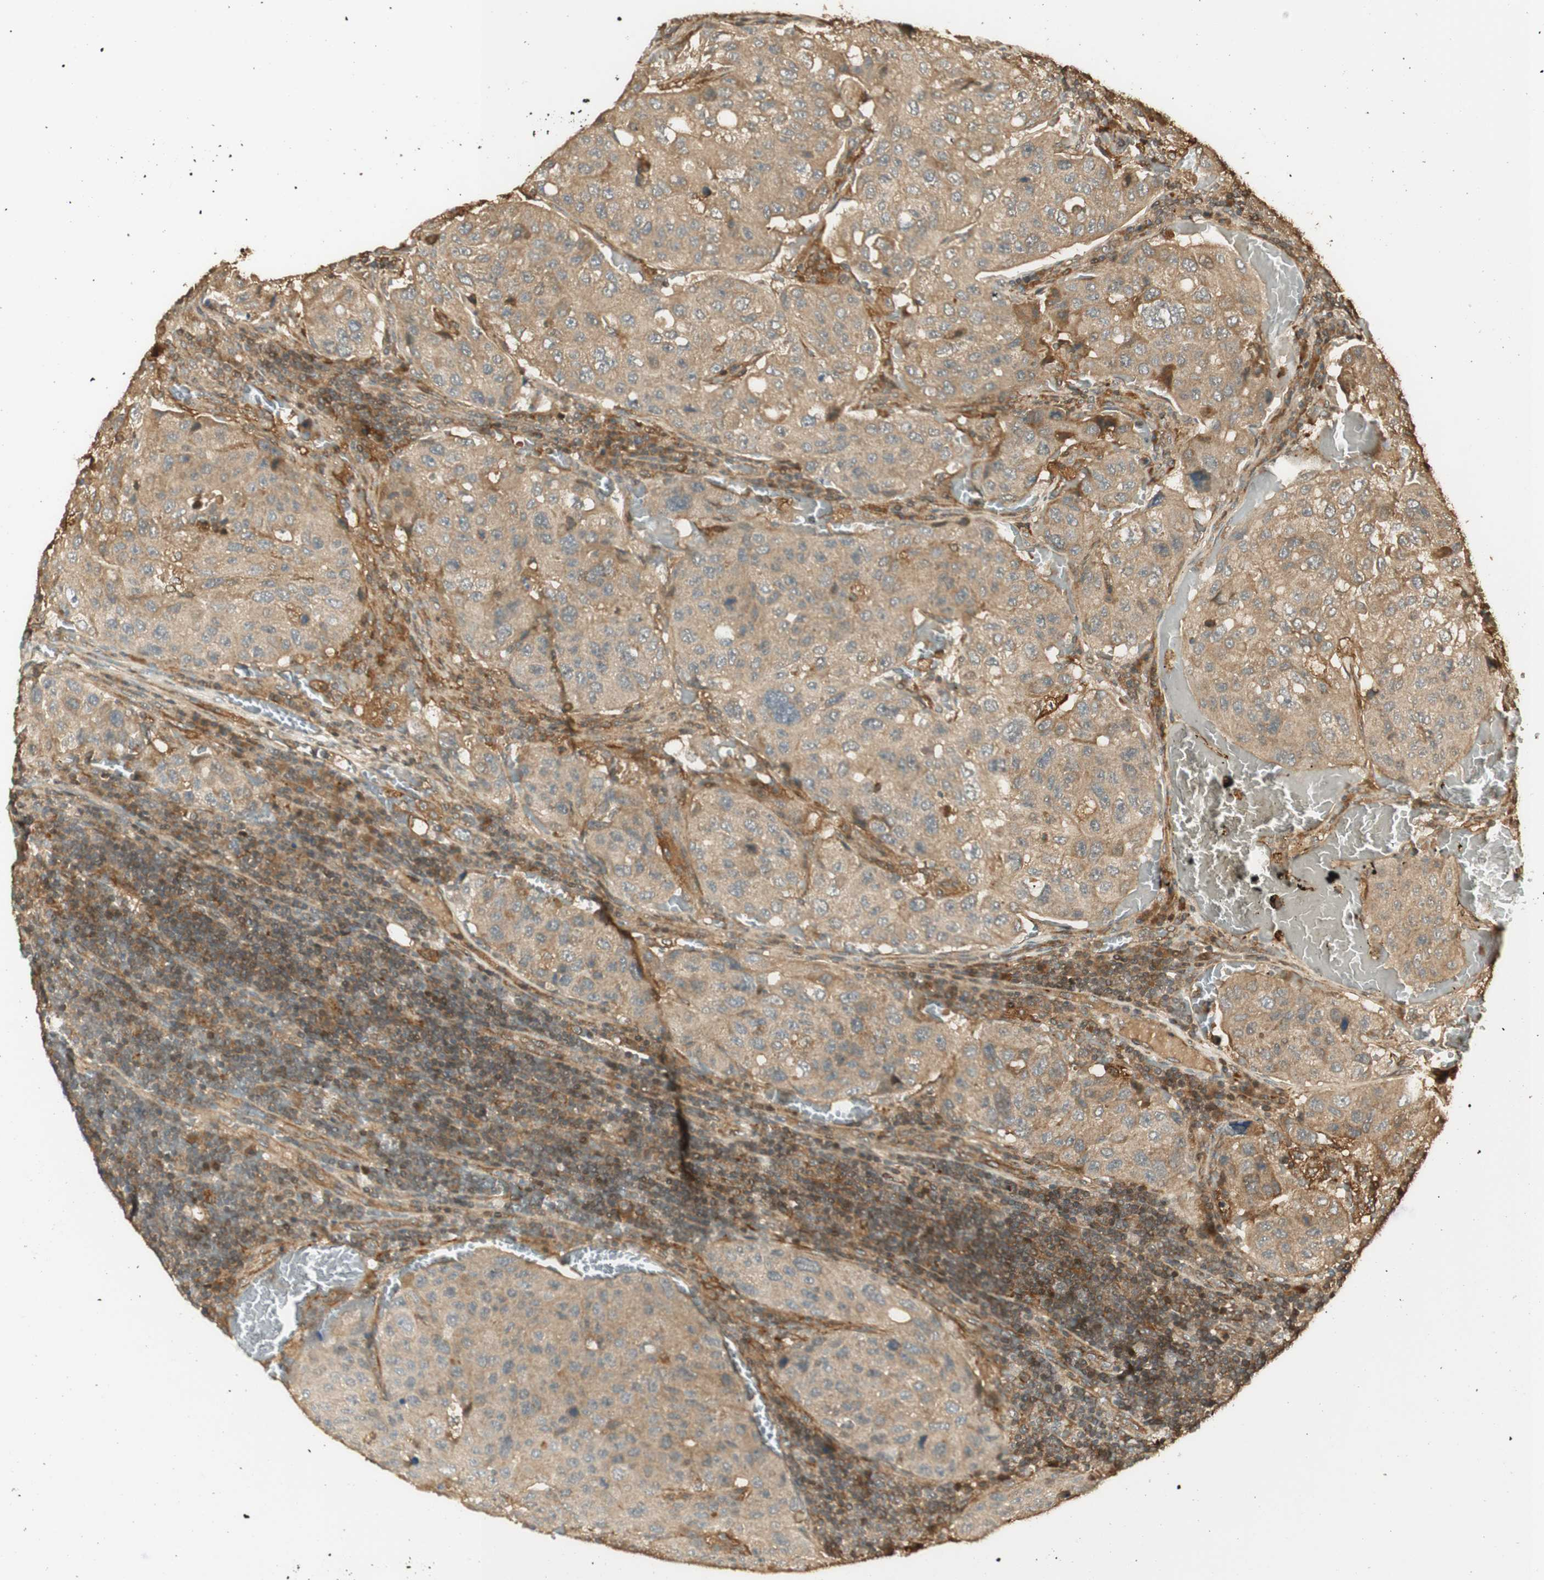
{"staining": {"intensity": "weak", "quantity": ">75%", "location": "cytoplasmic/membranous"}, "tissue": "urothelial cancer", "cell_type": "Tumor cells", "image_type": "cancer", "snomed": [{"axis": "morphology", "description": "Urothelial carcinoma, High grade"}, {"axis": "topography", "description": "Lymph node"}, {"axis": "topography", "description": "Urinary bladder"}], "caption": "IHC image of high-grade urothelial carcinoma stained for a protein (brown), which displays low levels of weak cytoplasmic/membranous expression in approximately >75% of tumor cells.", "gene": "AGER", "patient": {"sex": "male", "age": 51}}